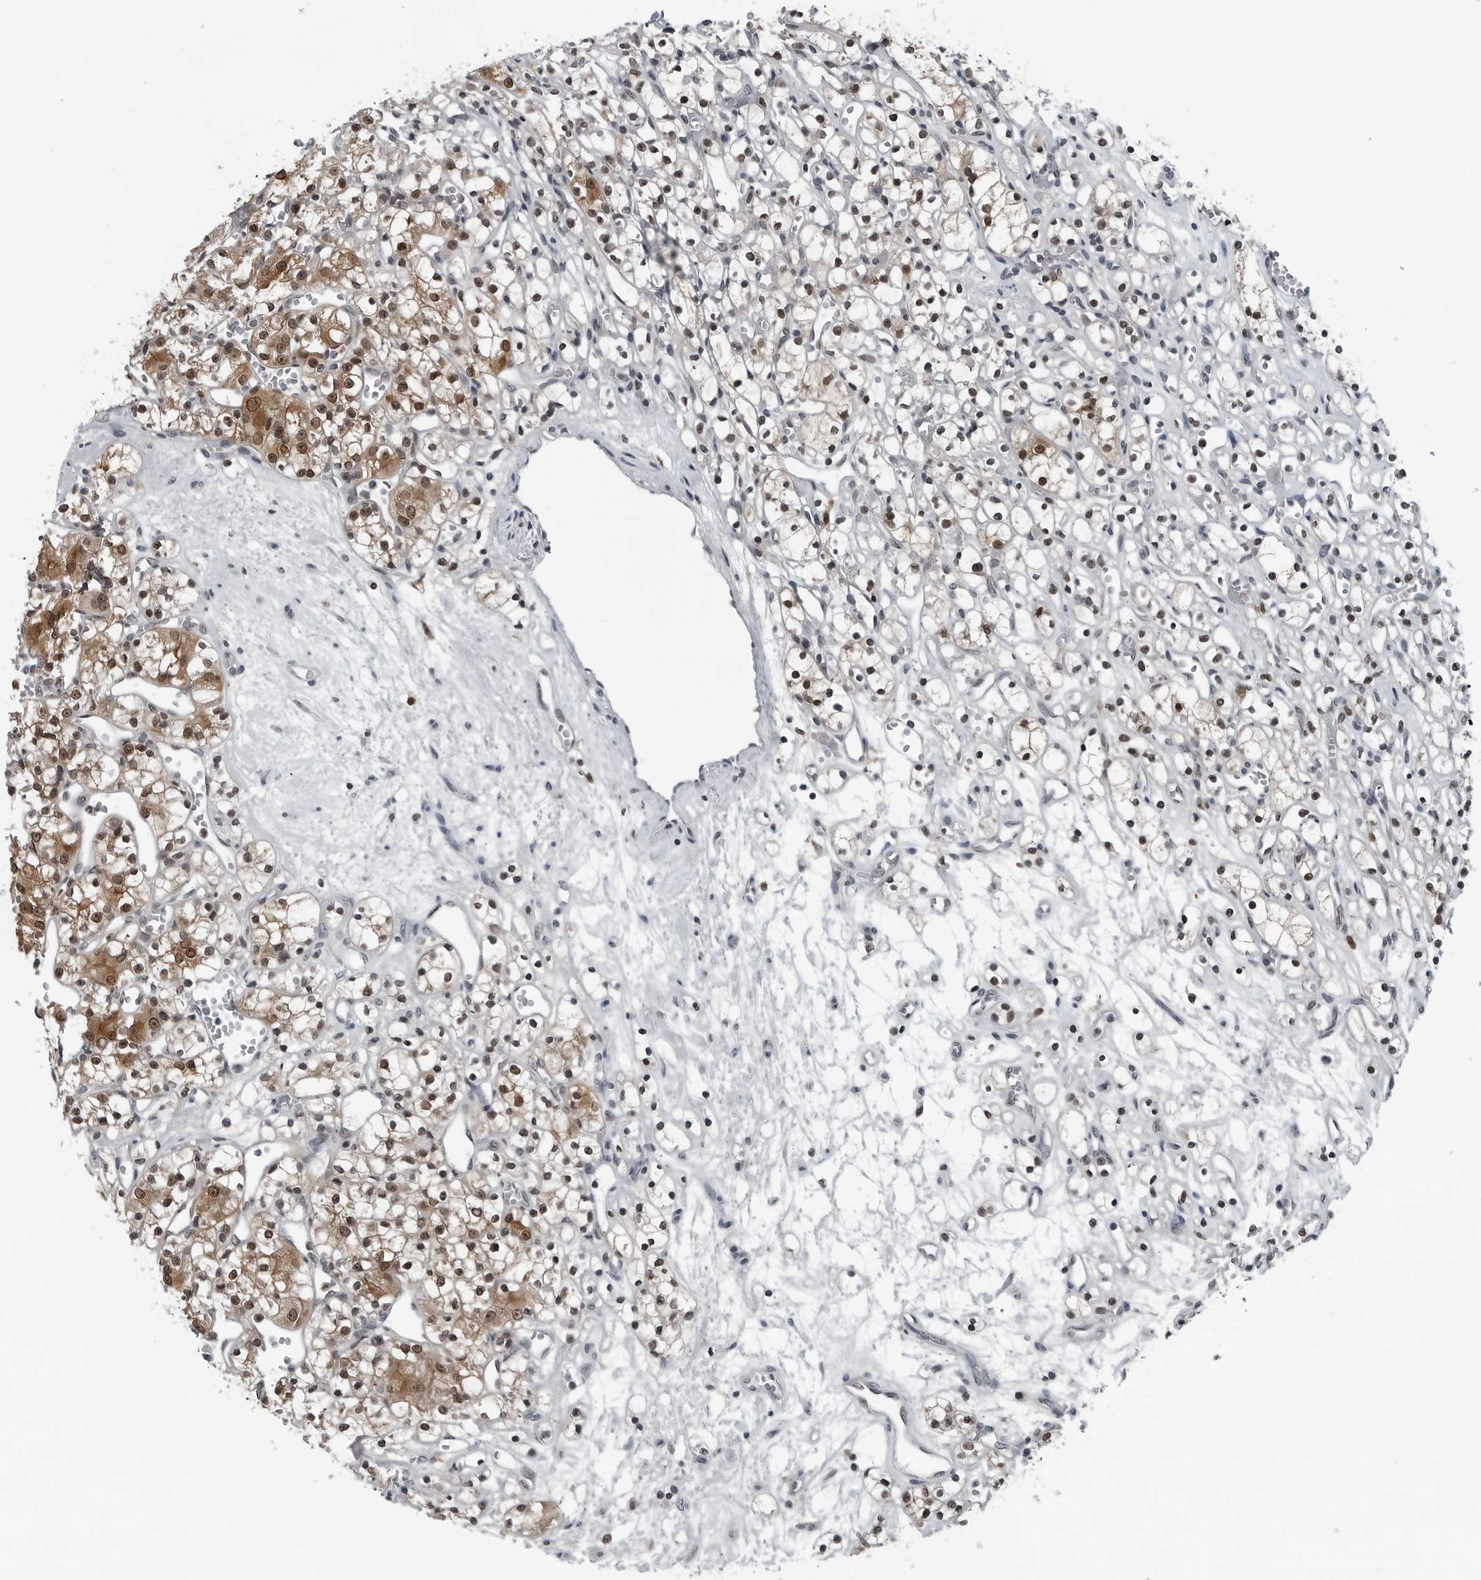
{"staining": {"intensity": "moderate", "quantity": "25%-75%", "location": "cytoplasmic/membranous,nuclear"}, "tissue": "renal cancer", "cell_type": "Tumor cells", "image_type": "cancer", "snomed": [{"axis": "morphology", "description": "Adenocarcinoma, NOS"}, {"axis": "topography", "description": "Kidney"}], "caption": "About 25%-75% of tumor cells in human renal adenocarcinoma demonstrate moderate cytoplasmic/membranous and nuclear protein positivity as visualized by brown immunohistochemical staining.", "gene": "AKR1A1", "patient": {"sex": "female", "age": 59}}